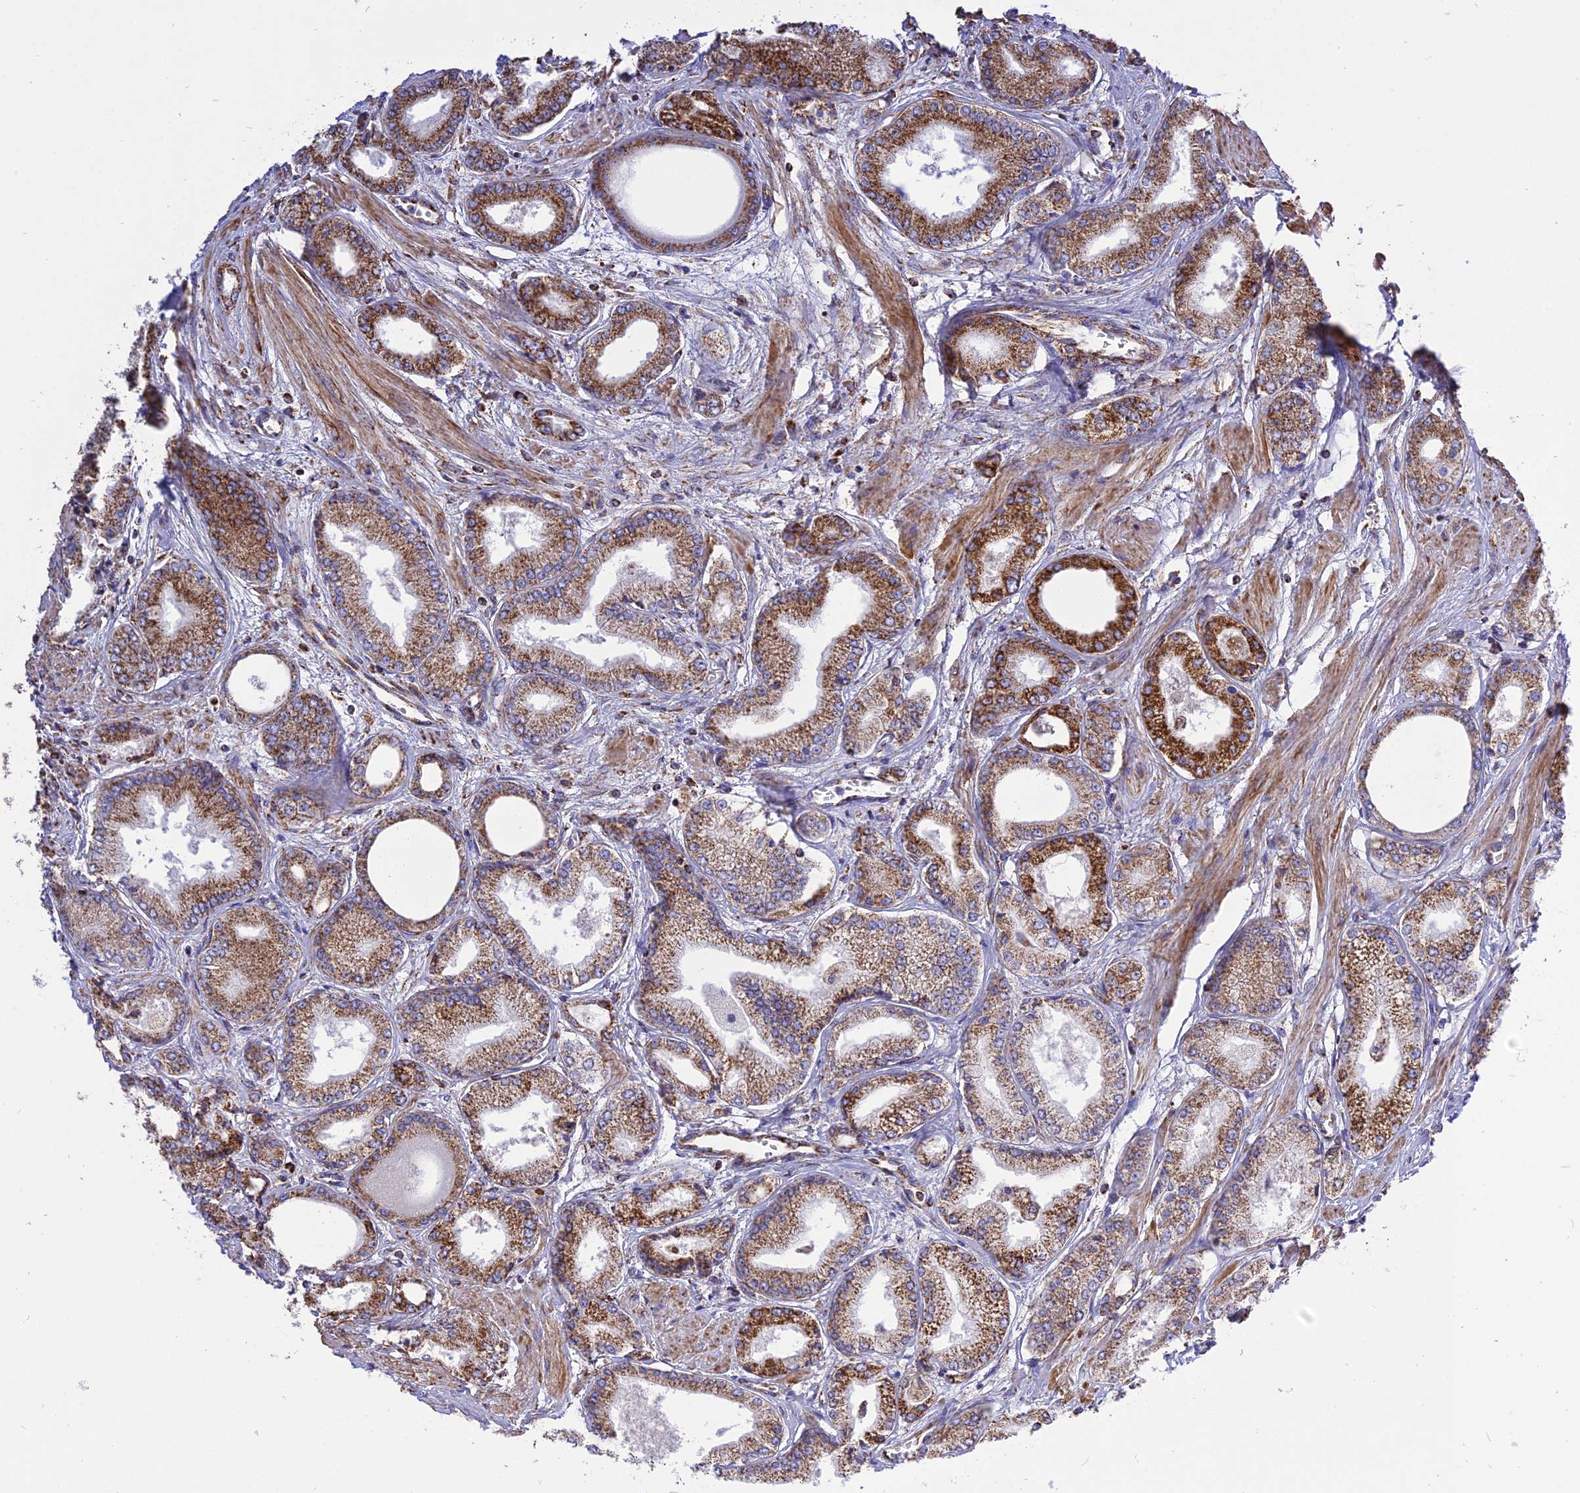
{"staining": {"intensity": "strong", "quantity": ">75%", "location": "cytoplasmic/membranous"}, "tissue": "prostate cancer", "cell_type": "Tumor cells", "image_type": "cancer", "snomed": [{"axis": "morphology", "description": "Adenocarcinoma, Low grade"}, {"axis": "topography", "description": "Prostate"}], "caption": "Protein analysis of prostate cancer tissue shows strong cytoplasmic/membranous positivity in about >75% of tumor cells.", "gene": "TTC4", "patient": {"sex": "male", "age": 60}}